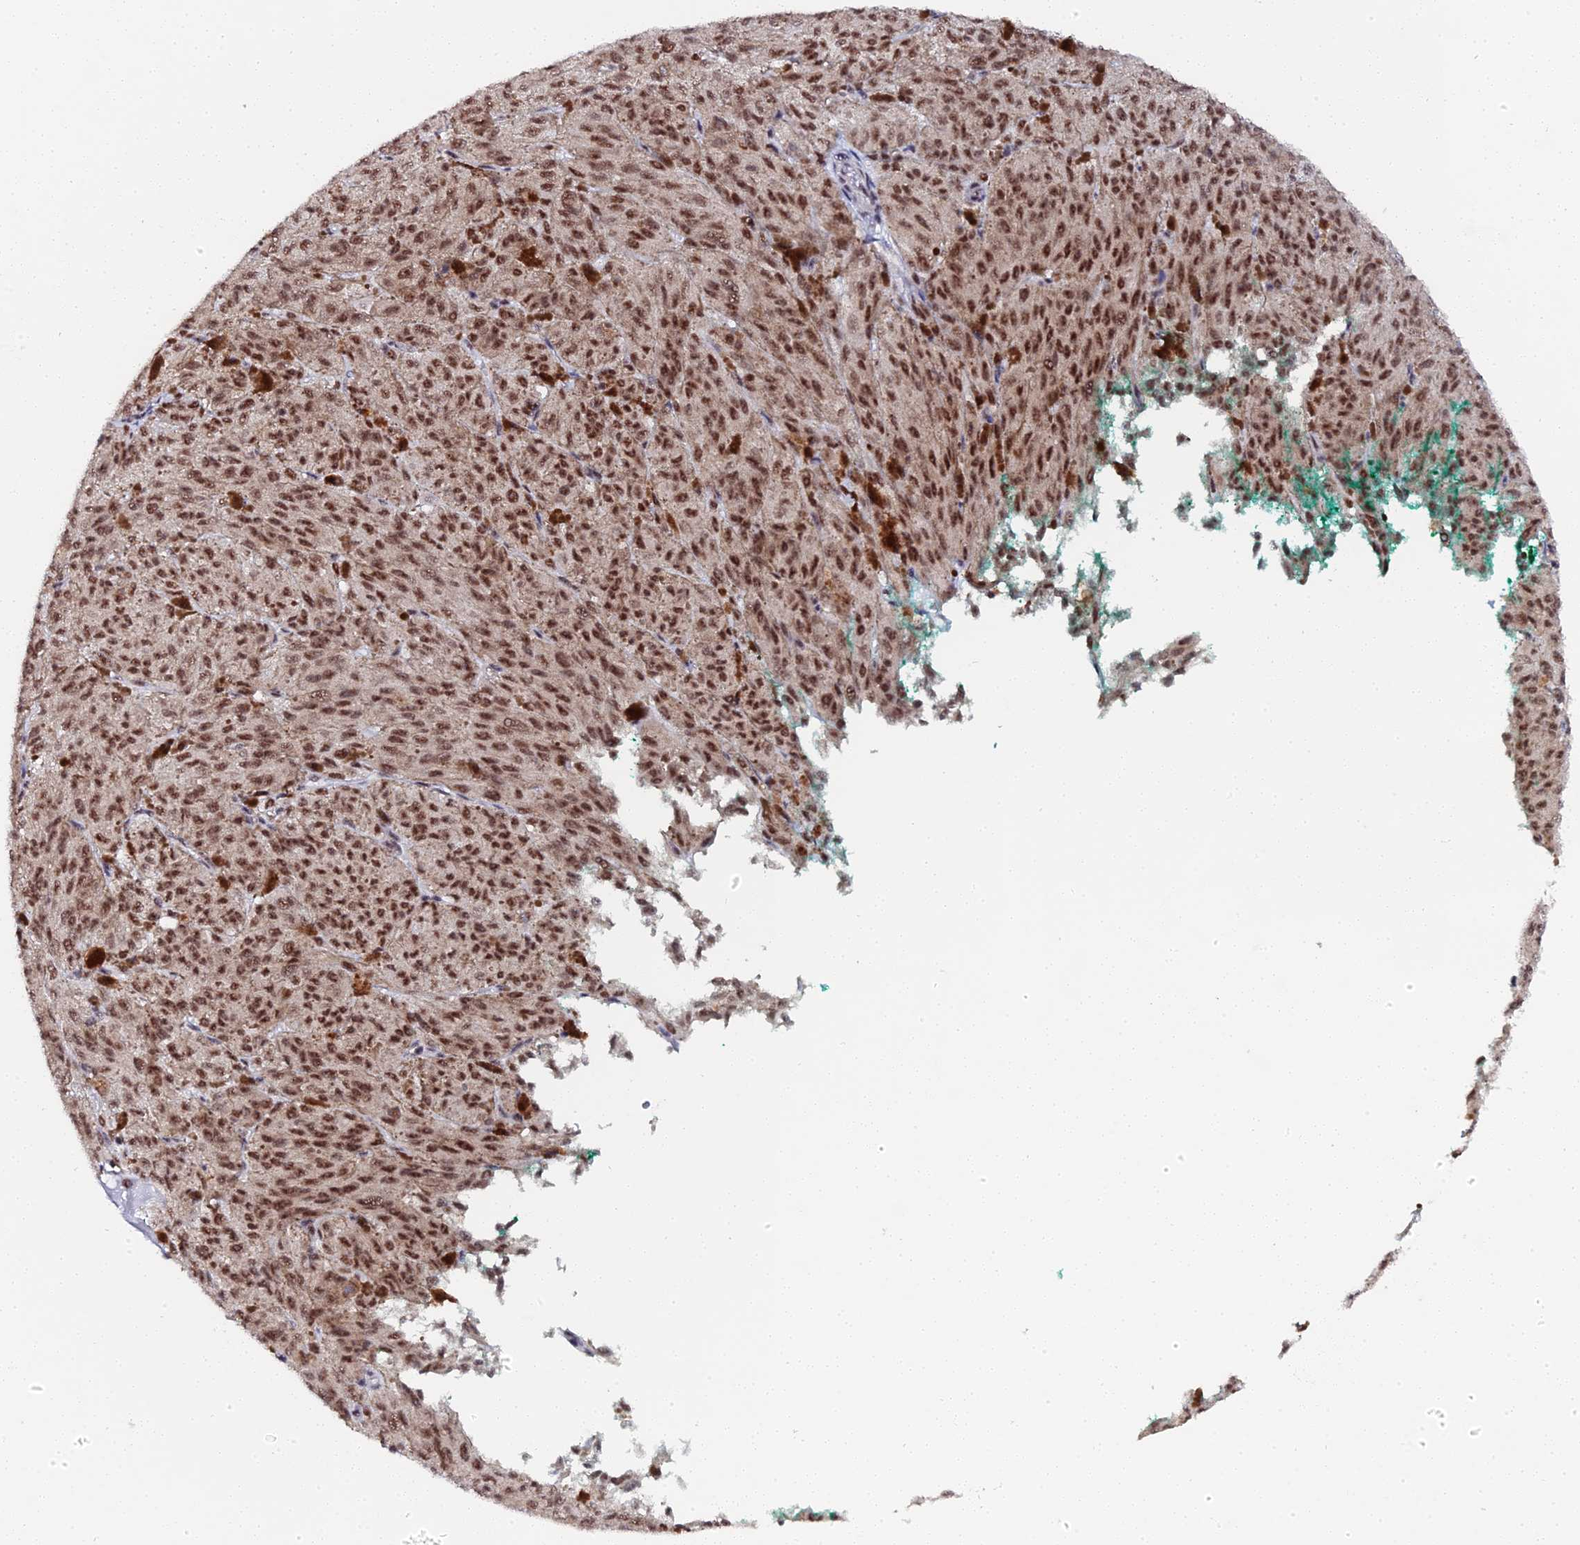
{"staining": {"intensity": "strong", "quantity": ">75%", "location": "nuclear"}, "tissue": "melanoma", "cell_type": "Tumor cells", "image_type": "cancer", "snomed": [{"axis": "morphology", "description": "Malignant melanoma, NOS"}, {"axis": "topography", "description": "Skin"}], "caption": "Melanoma stained with DAB (3,3'-diaminobenzidine) immunohistochemistry (IHC) shows high levels of strong nuclear staining in approximately >75% of tumor cells.", "gene": "MAGOHB", "patient": {"sex": "female", "age": 52}}